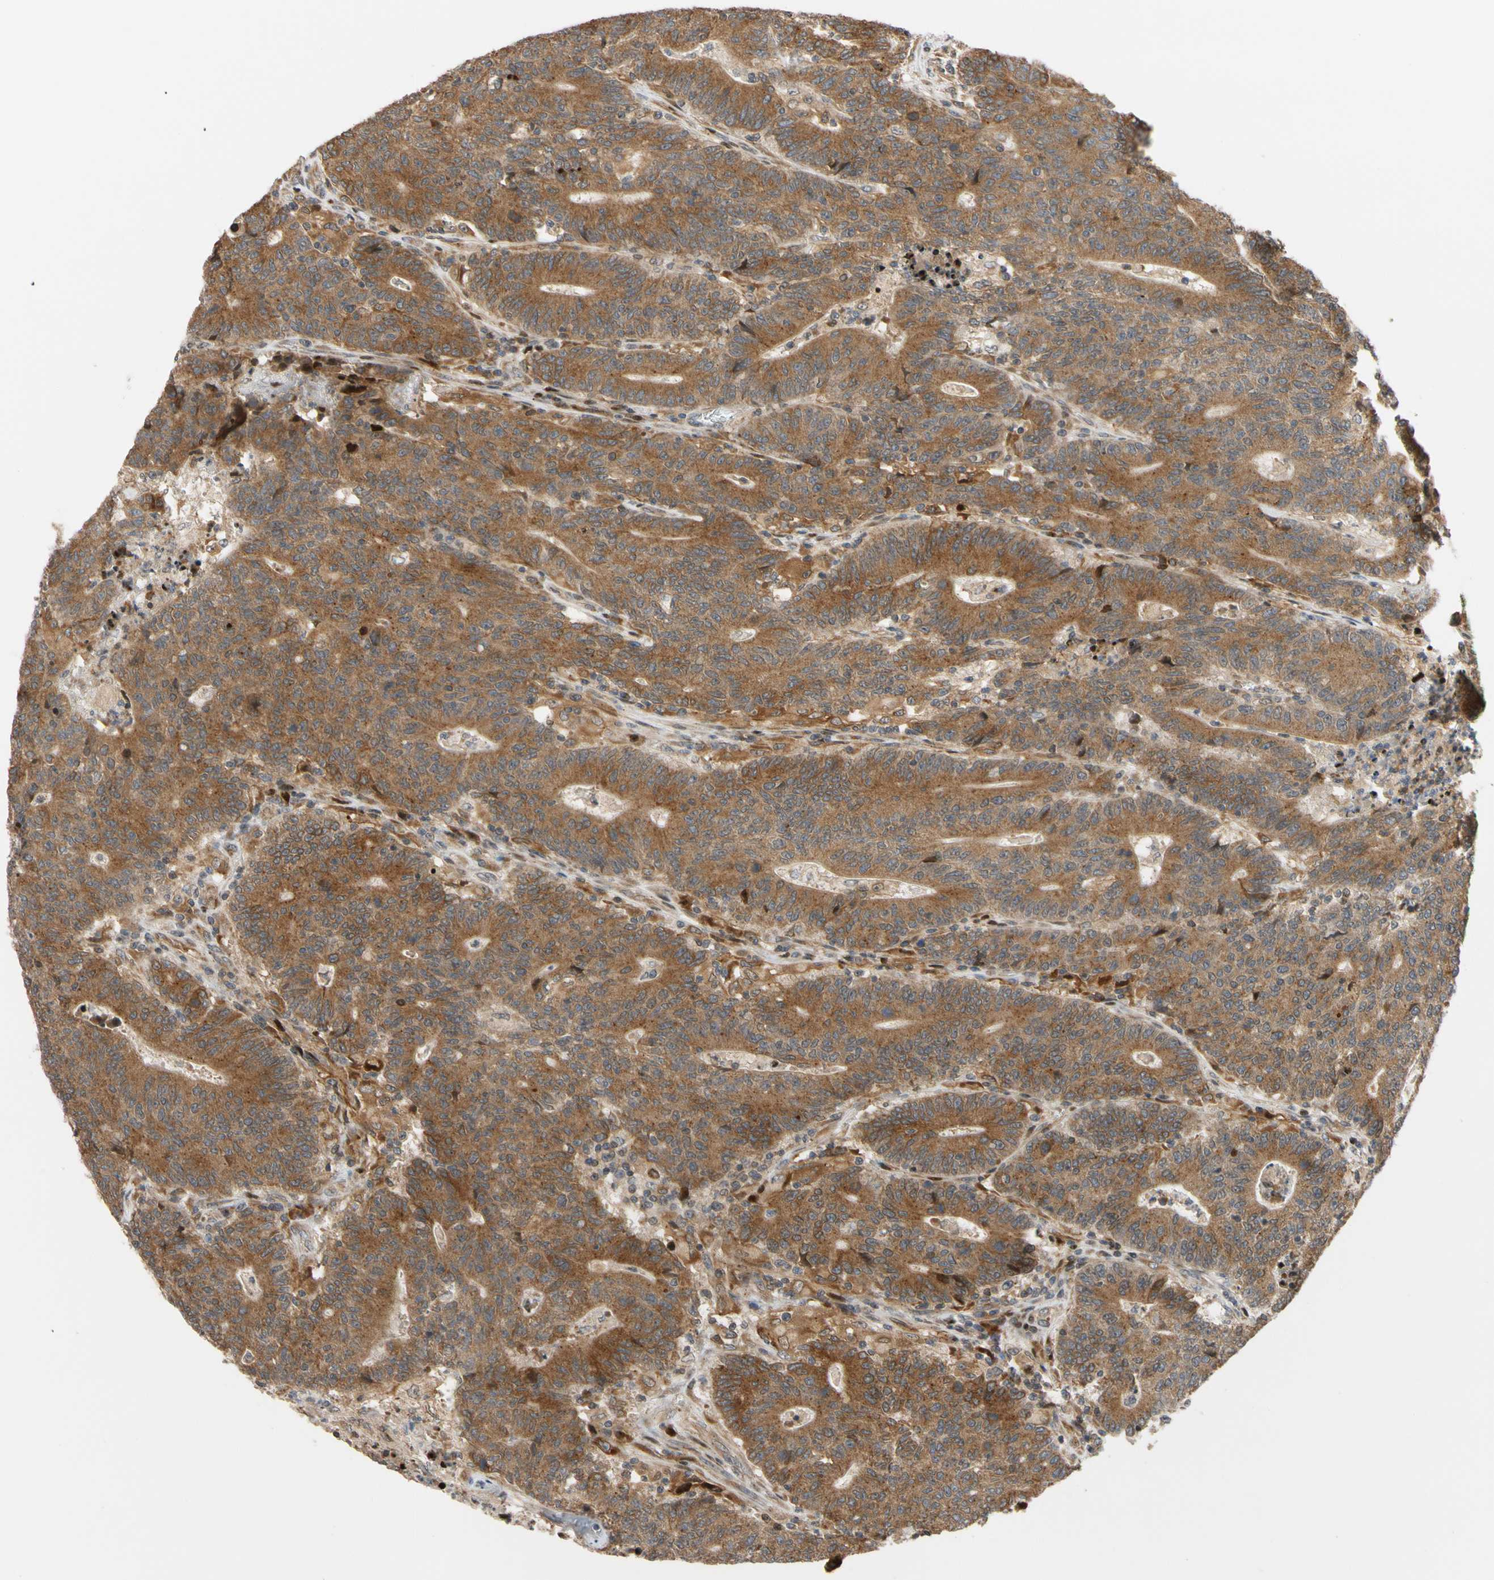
{"staining": {"intensity": "moderate", "quantity": ">75%", "location": "cytoplasmic/membranous"}, "tissue": "colorectal cancer", "cell_type": "Tumor cells", "image_type": "cancer", "snomed": [{"axis": "morphology", "description": "Normal tissue, NOS"}, {"axis": "morphology", "description": "Adenocarcinoma, NOS"}, {"axis": "topography", "description": "Colon"}], "caption": "Adenocarcinoma (colorectal) tissue shows moderate cytoplasmic/membranous expression in approximately >75% of tumor cells", "gene": "IP6K2", "patient": {"sex": "female", "age": 75}}